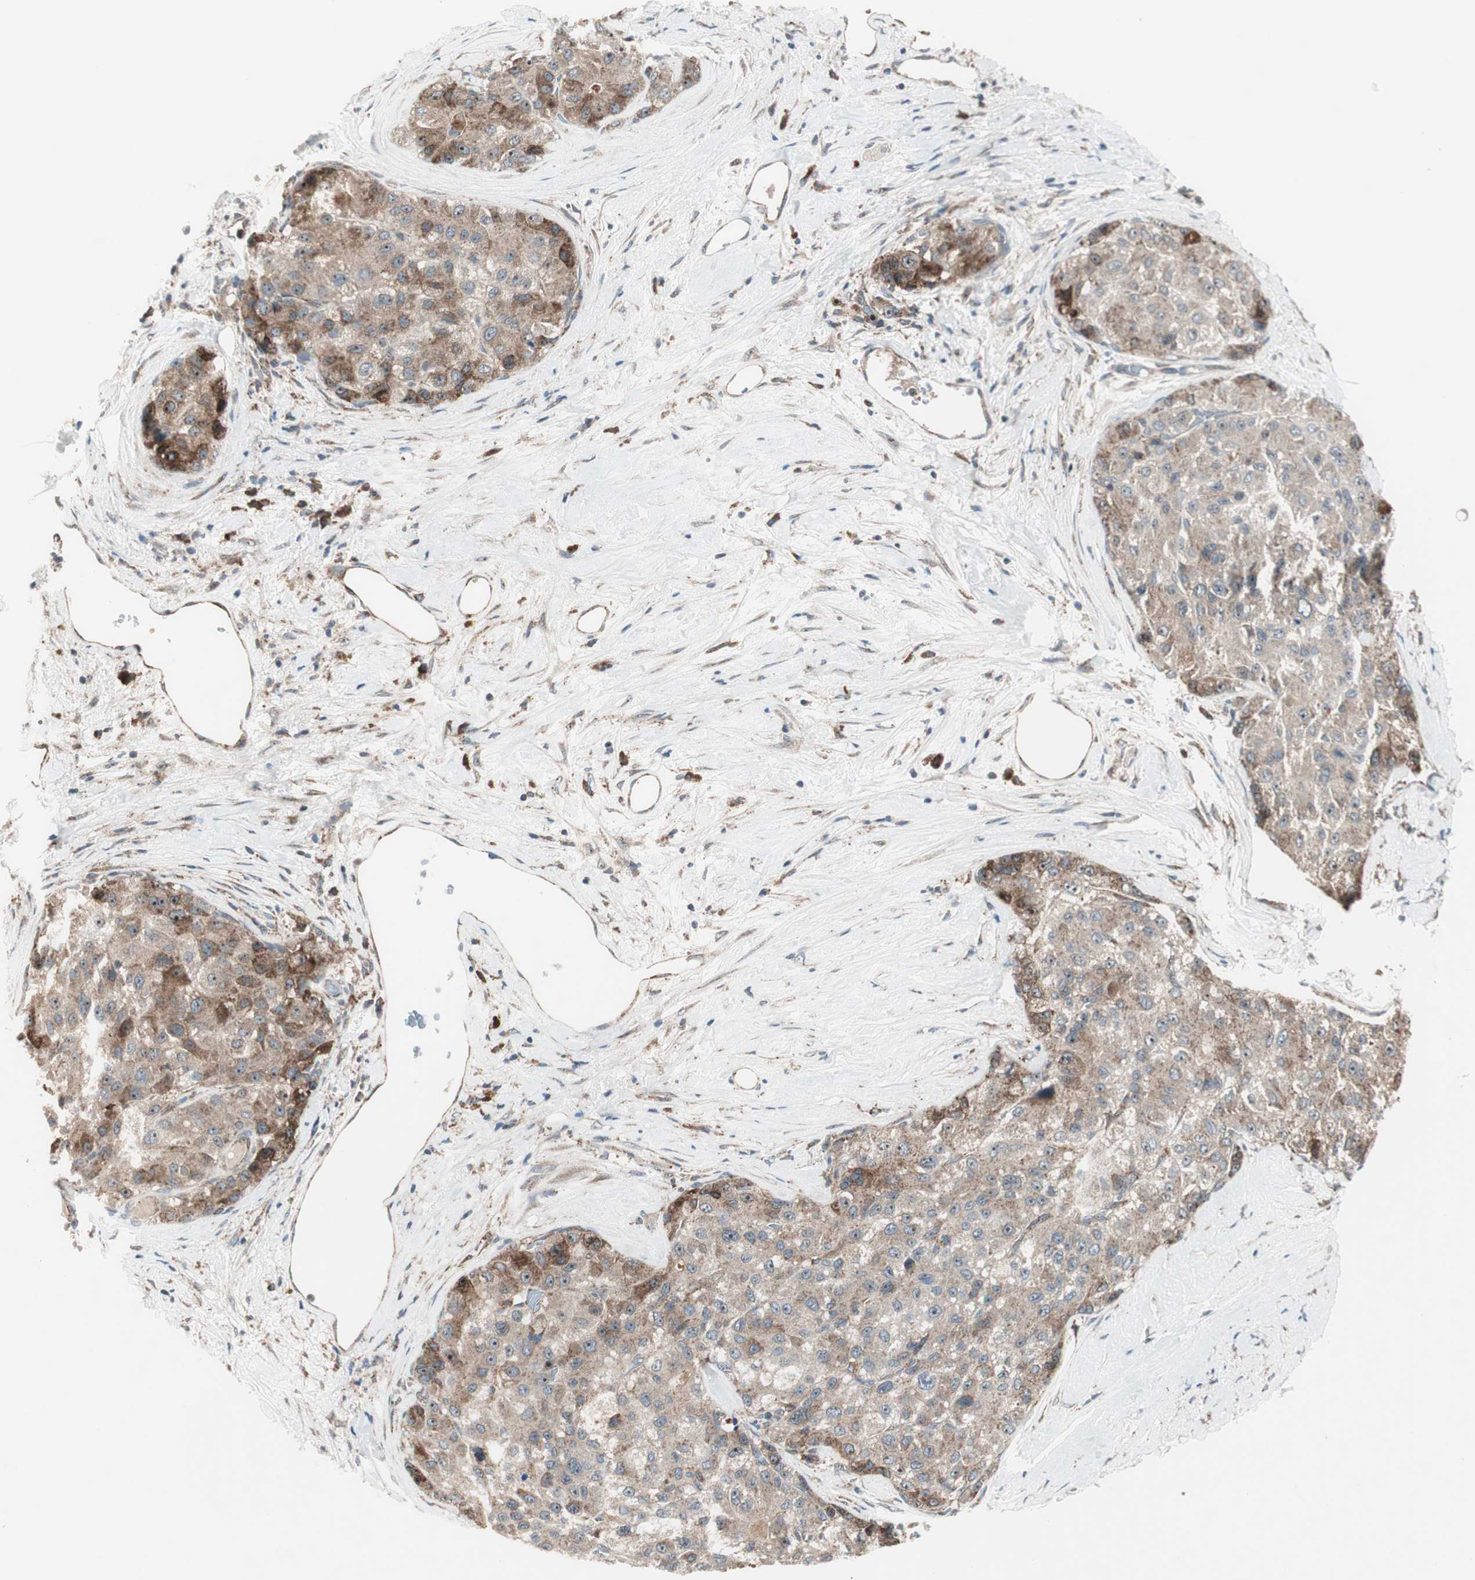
{"staining": {"intensity": "moderate", "quantity": ">75%", "location": "cytoplasmic/membranous"}, "tissue": "liver cancer", "cell_type": "Tumor cells", "image_type": "cancer", "snomed": [{"axis": "morphology", "description": "Carcinoma, Hepatocellular, NOS"}, {"axis": "topography", "description": "Liver"}], "caption": "A brown stain highlights moderate cytoplasmic/membranous staining of a protein in liver cancer tumor cells.", "gene": "CCL14", "patient": {"sex": "male", "age": 80}}